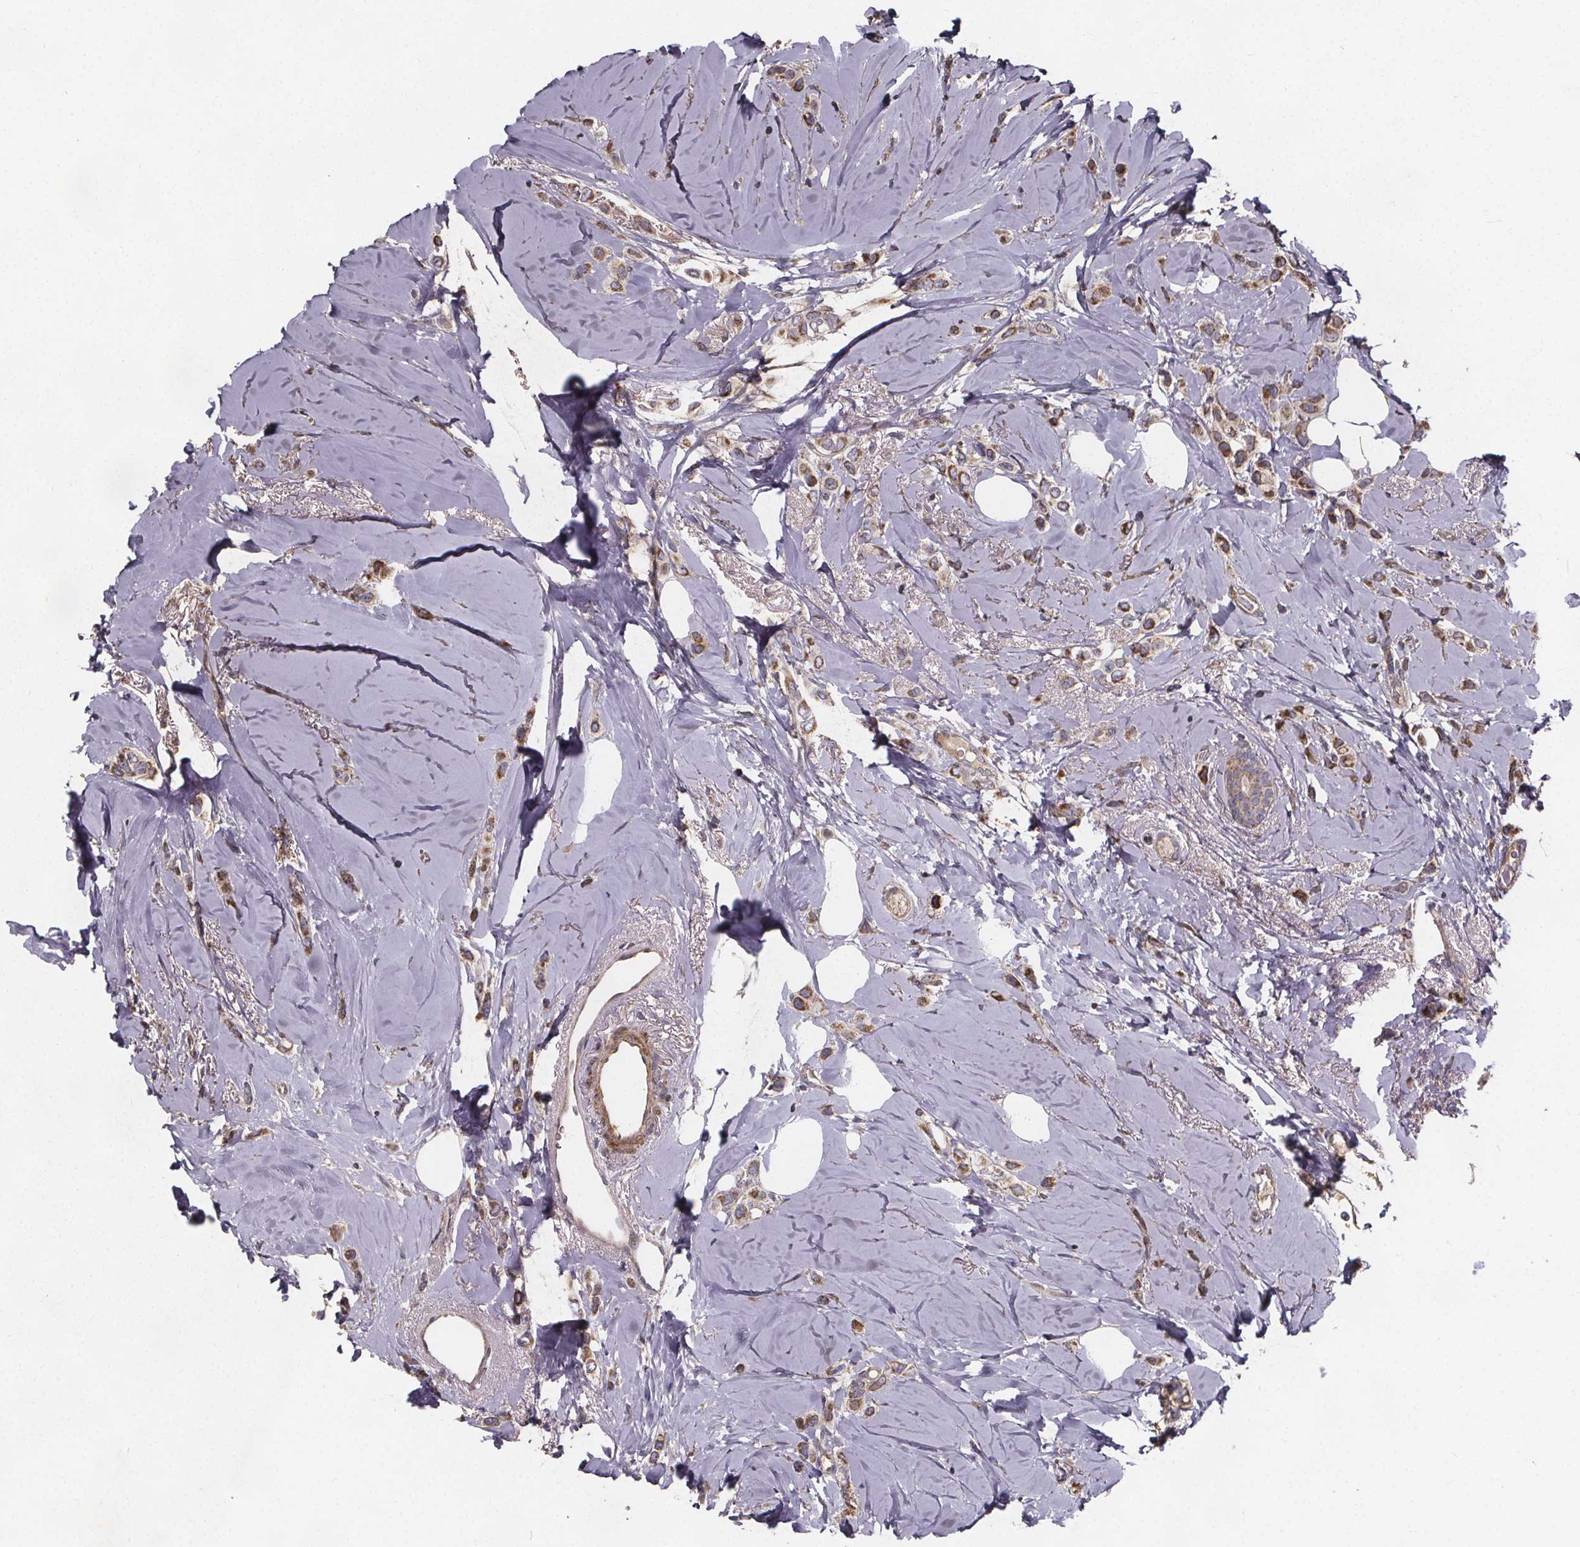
{"staining": {"intensity": "moderate", "quantity": "25%-75%", "location": "cytoplasmic/membranous"}, "tissue": "breast cancer", "cell_type": "Tumor cells", "image_type": "cancer", "snomed": [{"axis": "morphology", "description": "Lobular carcinoma"}, {"axis": "topography", "description": "Breast"}], "caption": "Tumor cells reveal medium levels of moderate cytoplasmic/membranous positivity in approximately 25%-75% of cells in breast lobular carcinoma. (IHC, brightfield microscopy, high magnification).", "gene": "YME1L1", "patient": {"sex": "female", "age": 66}}